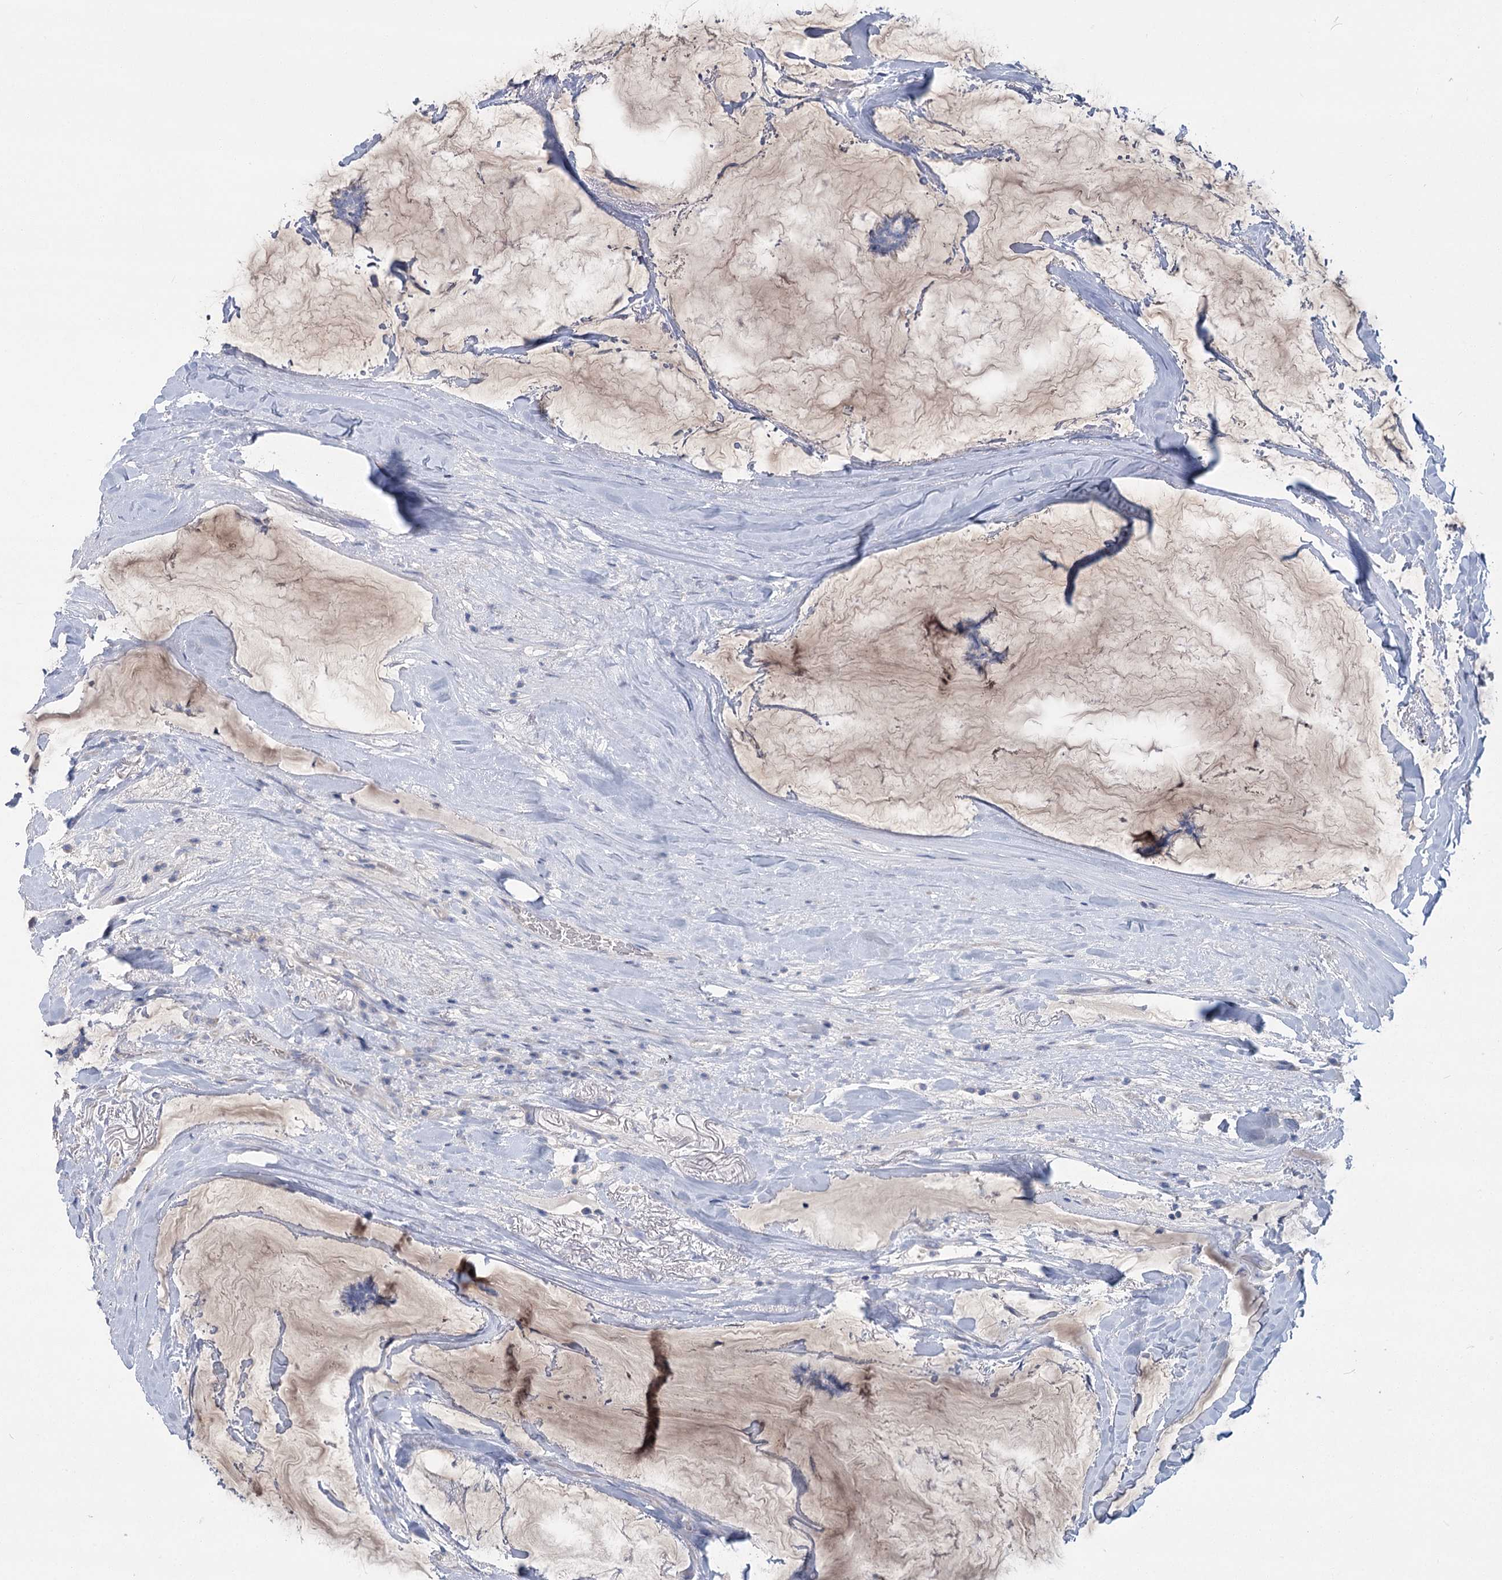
{"staining": {"intensity": "negative", "quantity": "none", "location": "none"}, "tissue": "breast cancer", "cell_type": "Tumor cells", "image_type": "cancer", "snomed": [{"axis": "morphology", "description": "Duct carcinoma"}, {"axis": "topography", "description": "Breast"}], "caption": "Protein analysis of breast cancer (invasive ductal carcinoma) shows no significant expression in tumor cells.", "gene": "SLC9A3", "patient": {"sex": "female", "age": 93}}